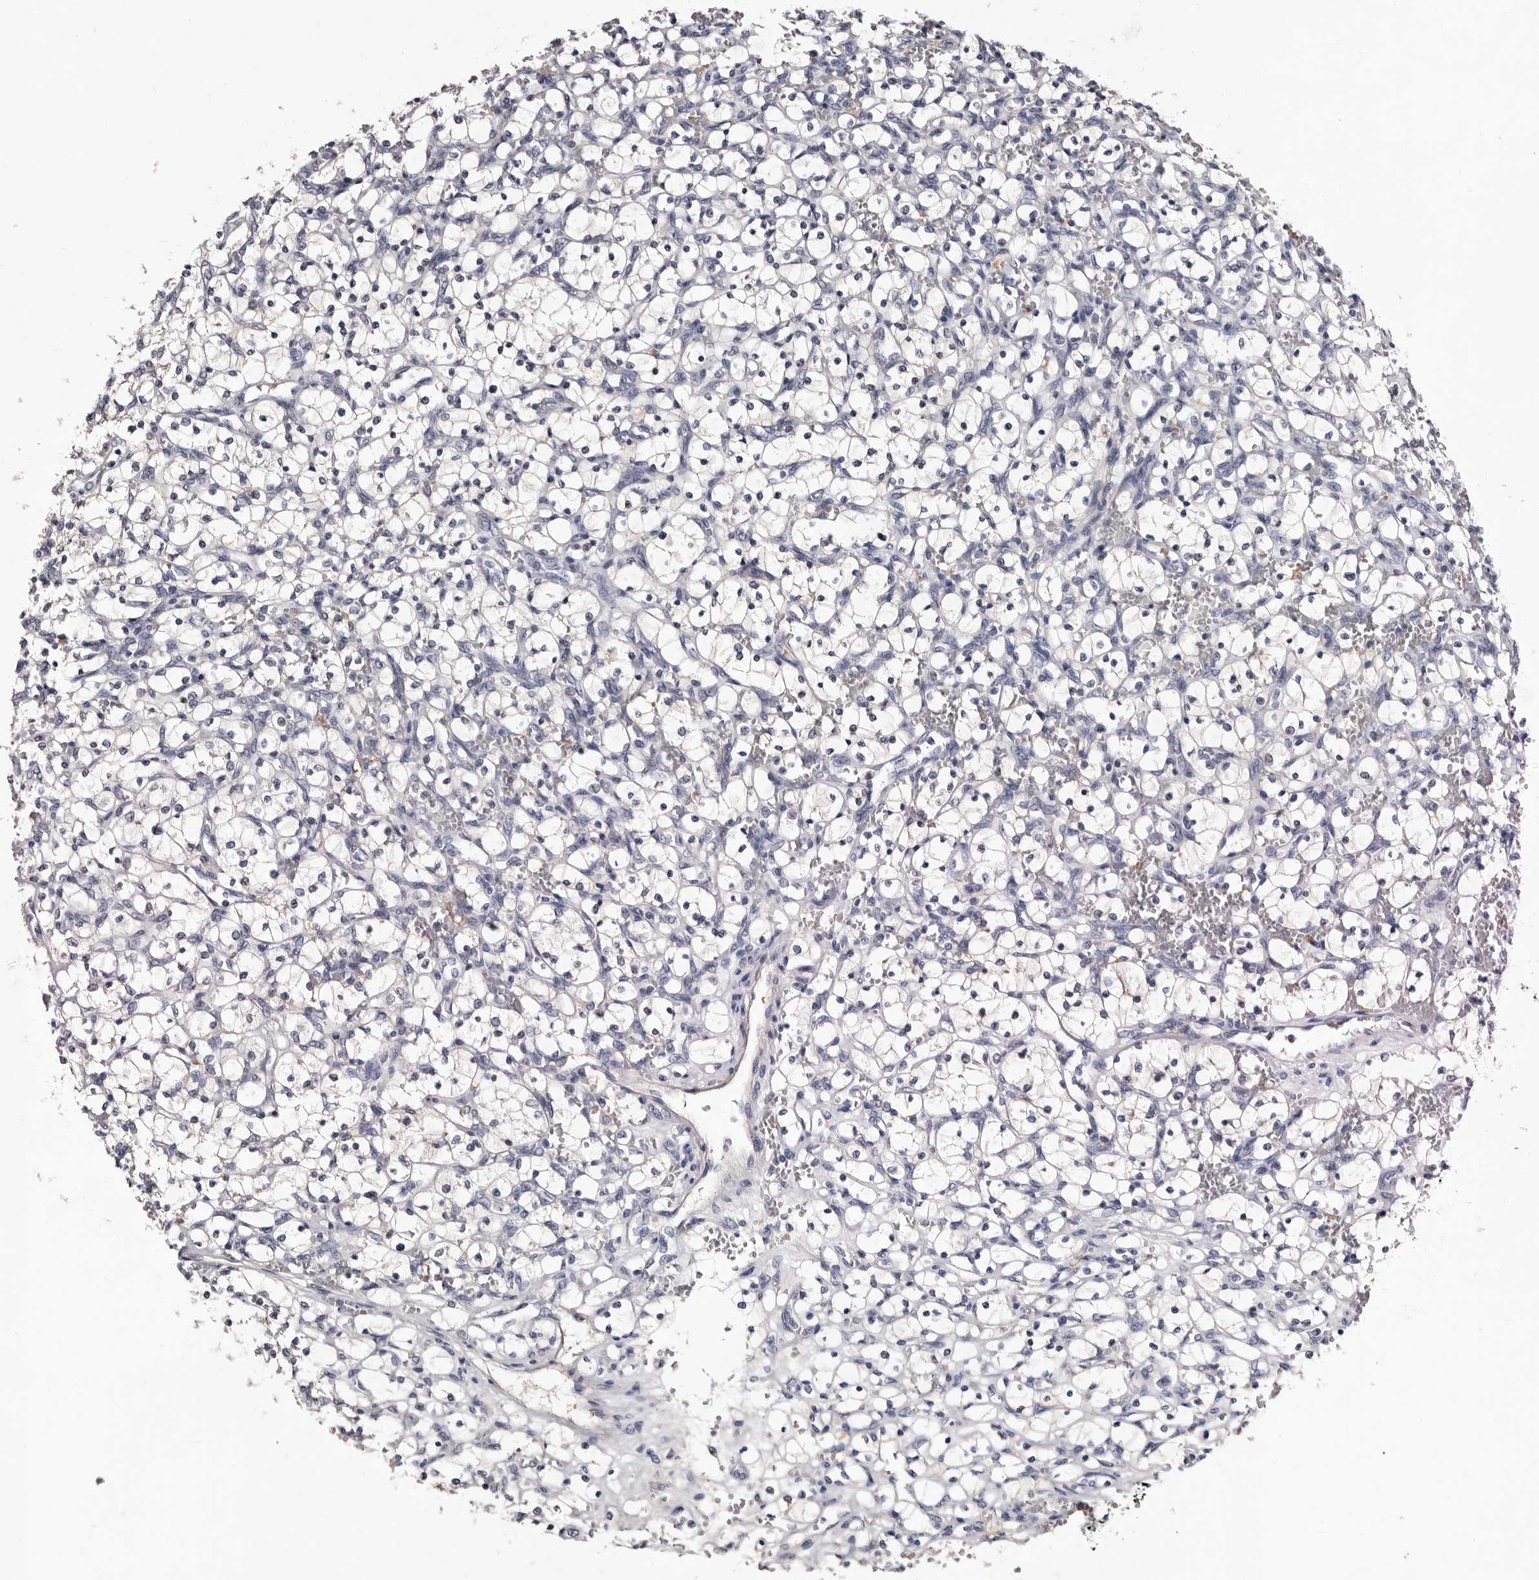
{"staining": {"intensity": "negative", "quantity": "none", "location": "none"}, "tissue": "renal cancer", "cell_type": "Tumor cells", "image_type": "cancer", "snomed": [{"axis": "morphology", "description": "Adenocarcinoma, NOS"}, {"axis": "topography", "description": "Kidney"}], "caption": "This is an immunohistochemistry photomicrograph of human renal cancer (adenocarcinoma). There is no positivity in tumor cells.", "gene": "BPGM", "patient": {"sex": "female", "age": 69}}